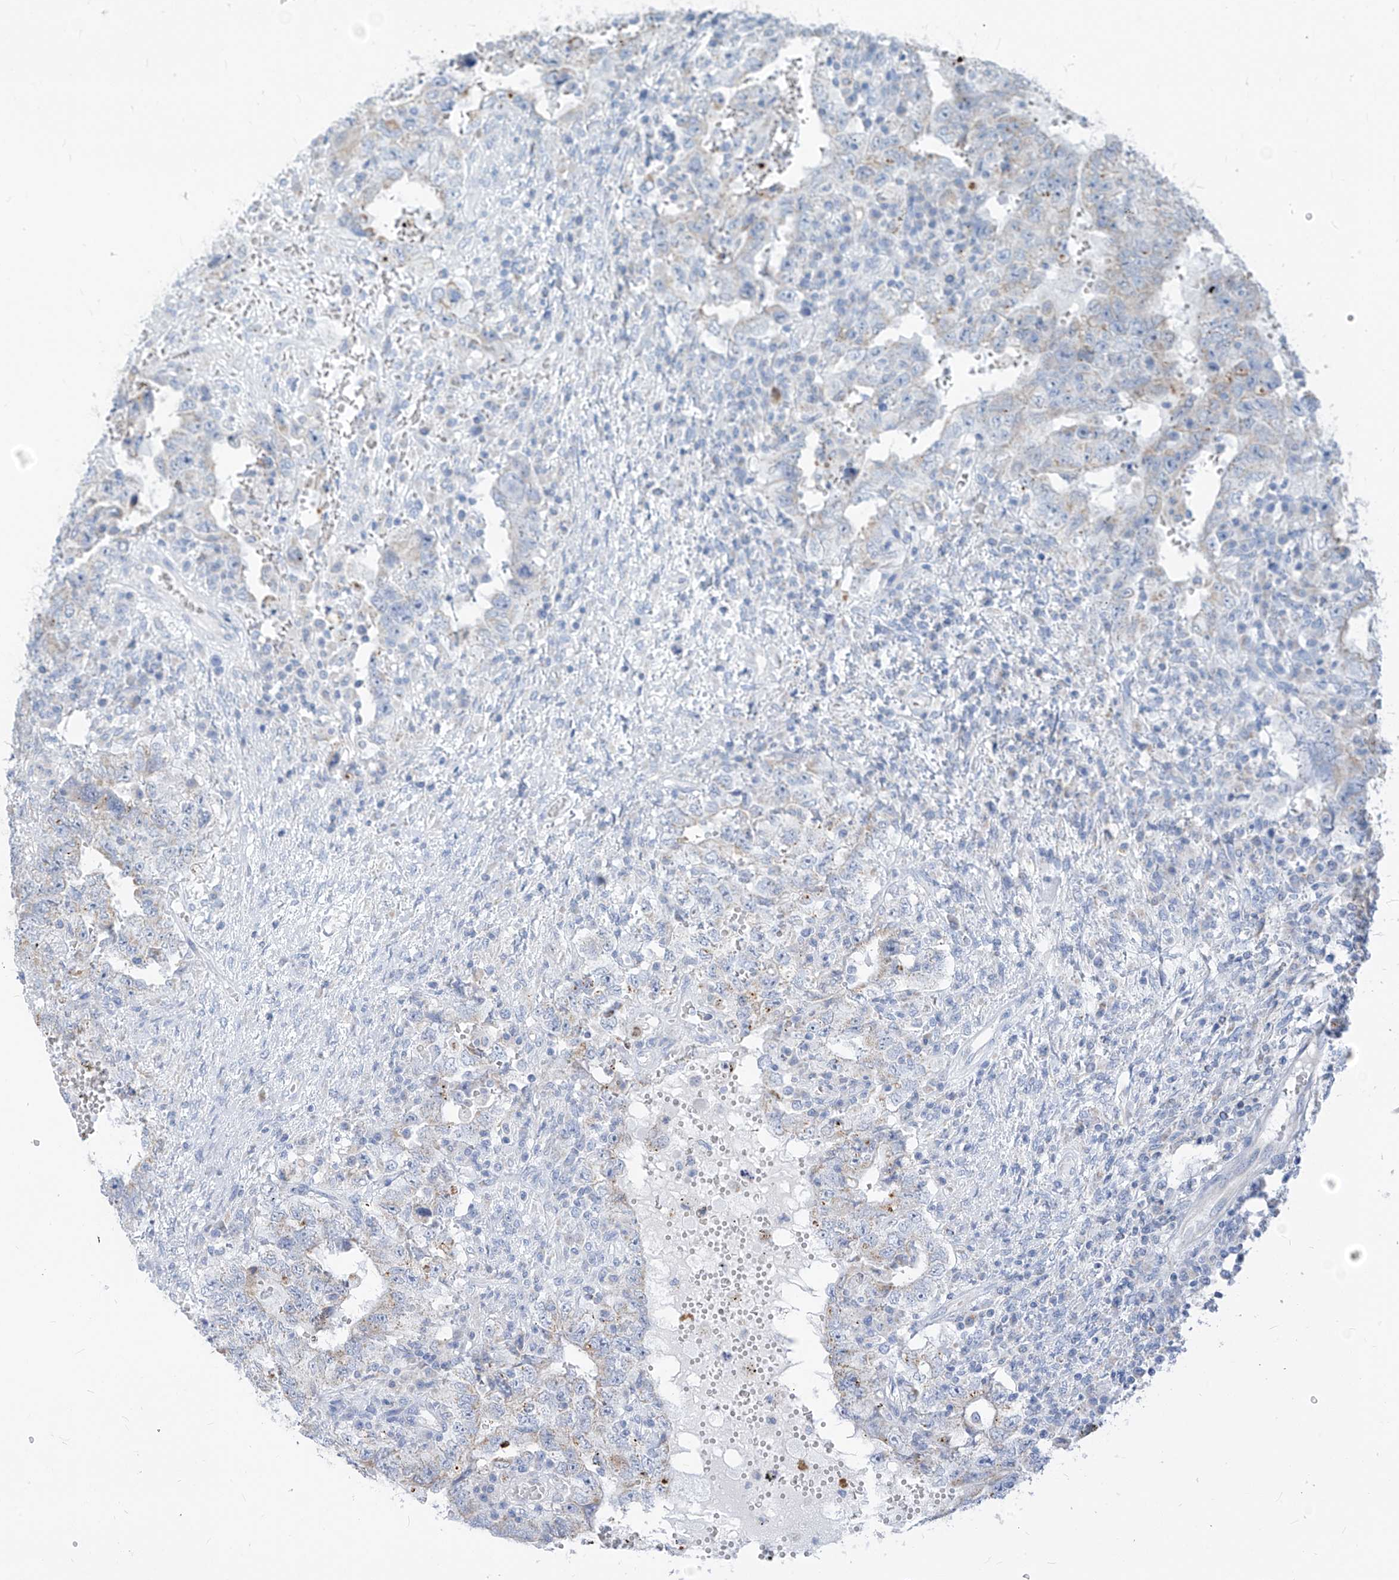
{"staining": {"intensity": "negative", "quantity": "none", "location": "none"}, "tissue": "testis cancer", "cell_type": "Tumor cells", "image_type": "cancer", "snomed": [{"axis": "morphology", "description": "Carcinoma, Embryonal, NOS"}, {"axis": "topography", "description": "Testis"}], "caption": "DAB immunohistochemical staining of testis embryonal carcinoma shows no significant positivity in tumor cells.", "gene": "ZNF404", "patient": {"sex": "male", "age": 26}}